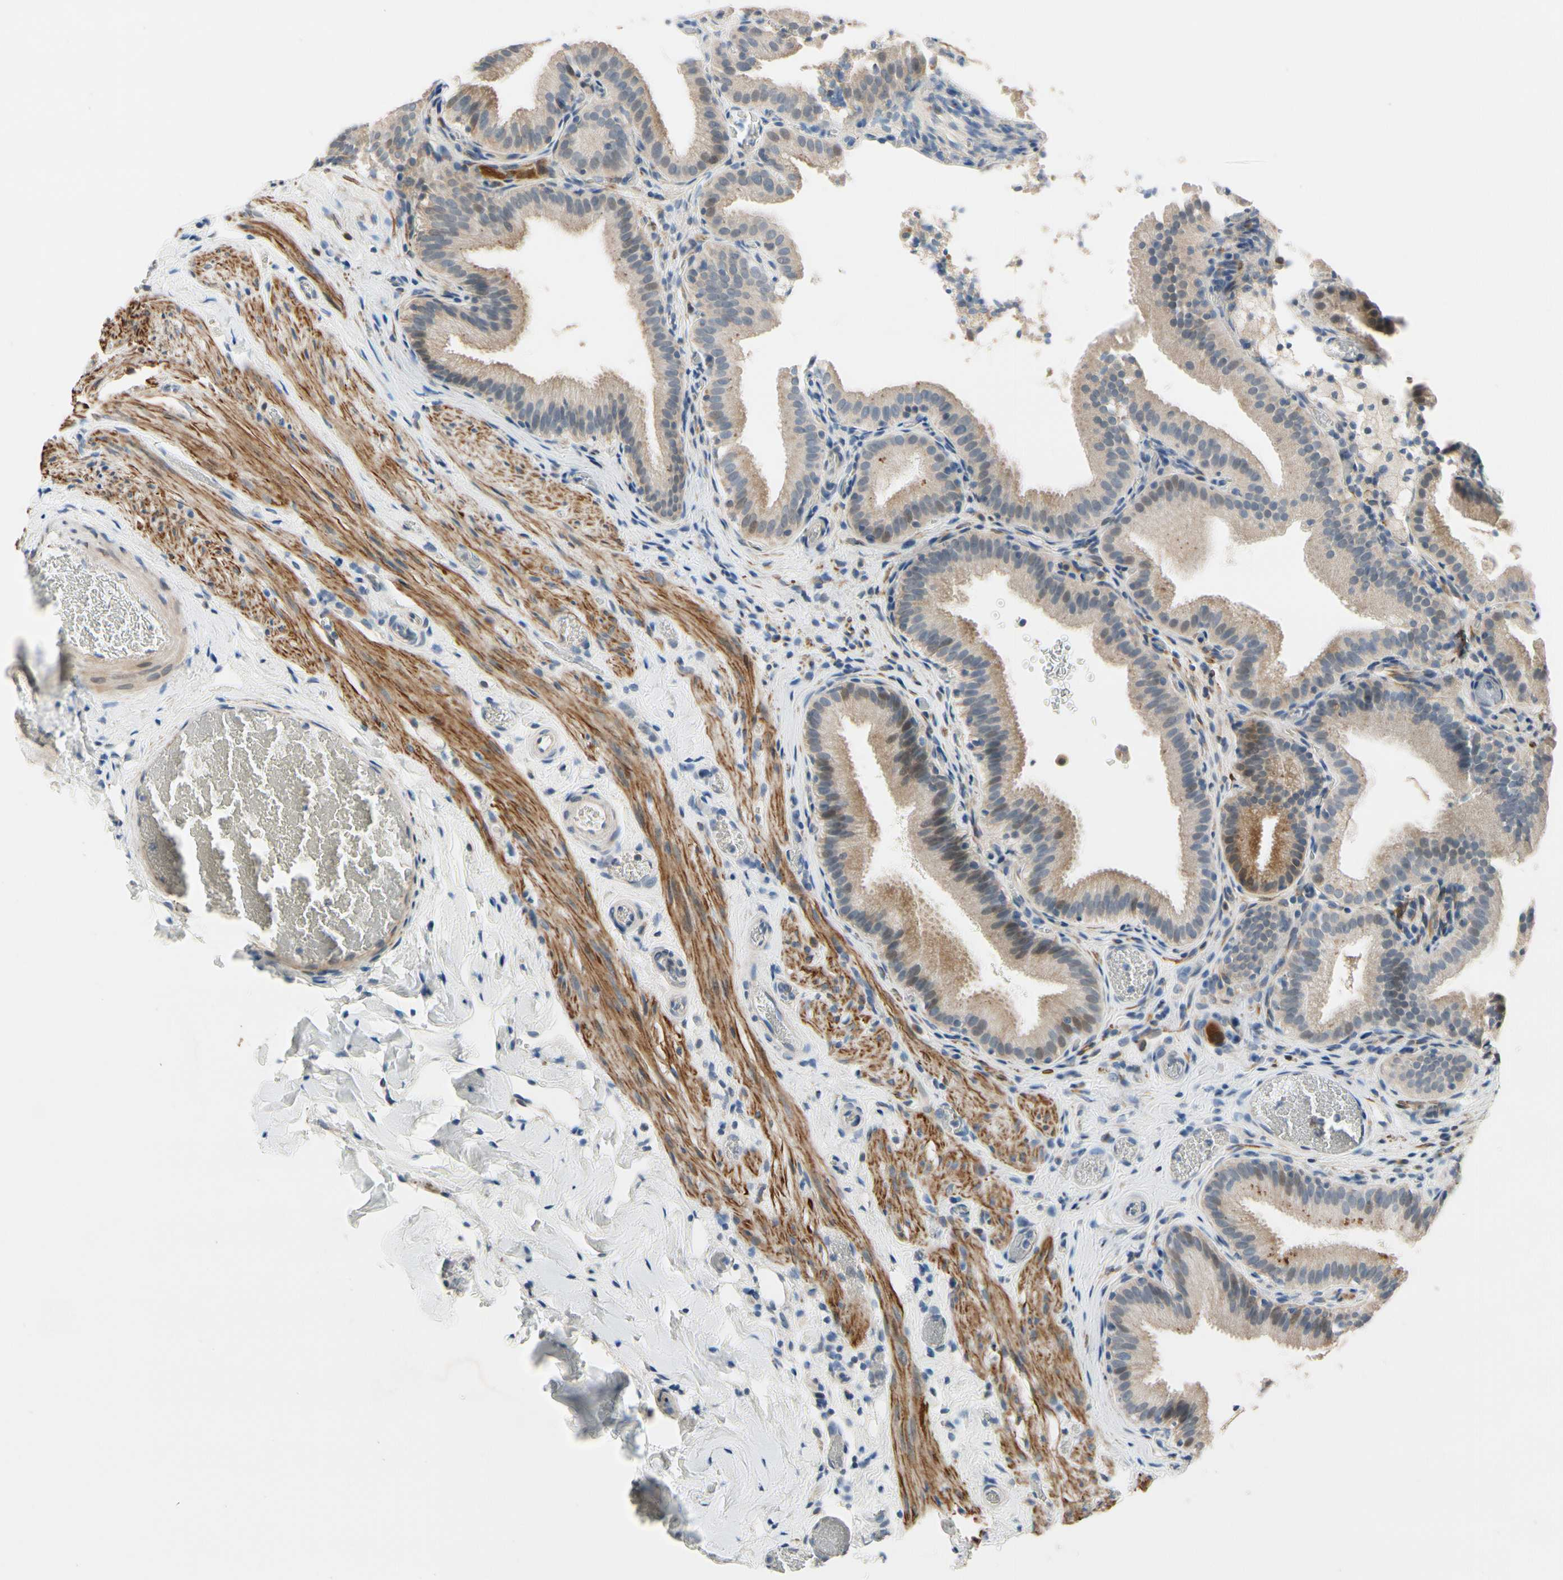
{"staining": {"intensity": "moderate", "quantity": "25%-75%", "location": "cytoplasmic/membranous"}, "tissue": "gallbladder", "cell_type": "Glandular cells", "image_type": "normal", "snomed": [{"axis": "morphology", "description": "Normal tissue, NOS"}, {"axis": "topography", "description": "Gallbladder"}], "caption": "This image shows normal gallbladder stained with immunohistochemistry (IHC) to label a protein in brown. The cytoplasmic/membranous of glandular cells show moderate positivity for the protein. Nuclei are counter-stained blue.", "gene": "SLC27A6", "patient": {"sex": "male", "age": 54}}